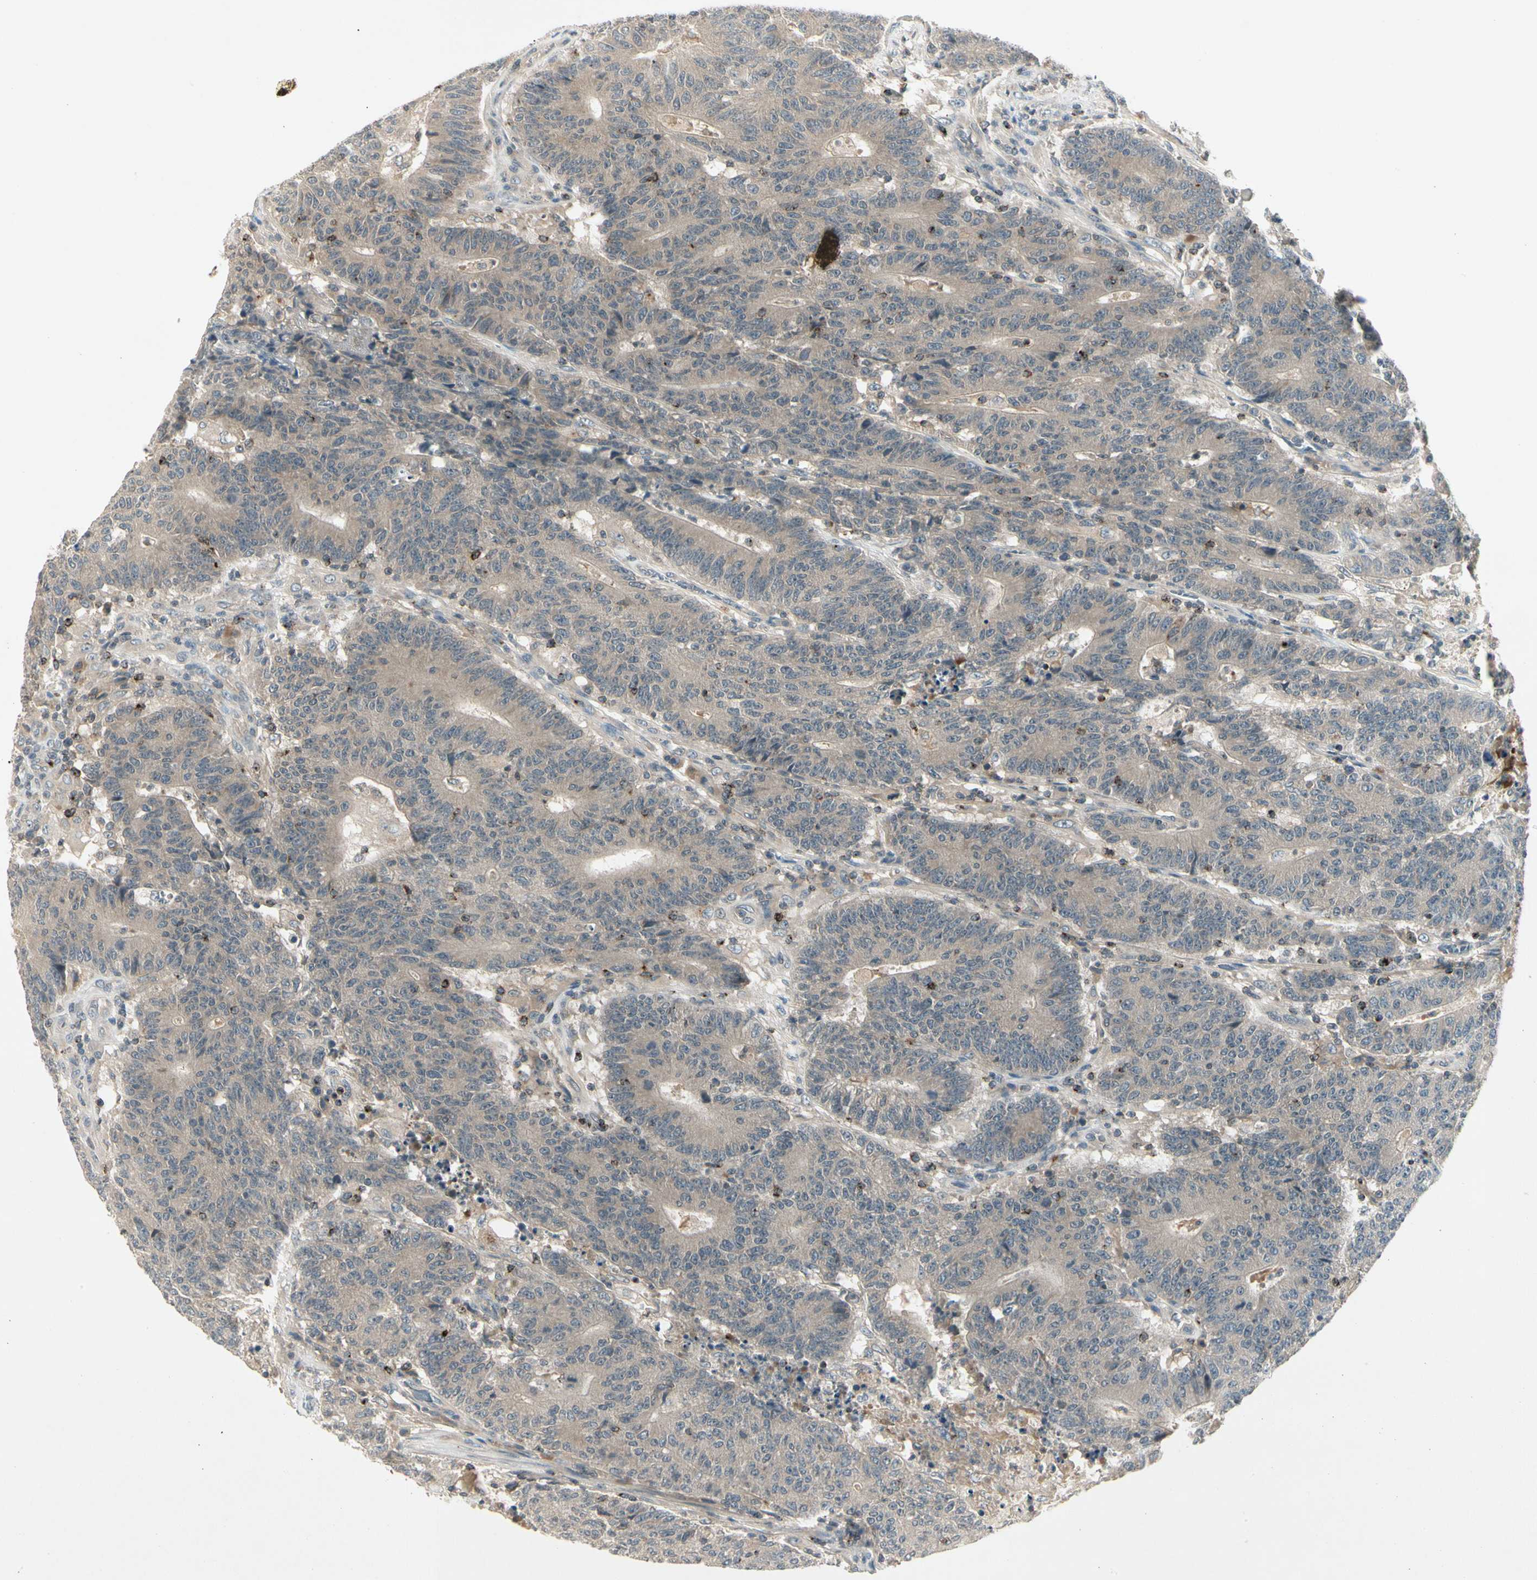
{"staining": {"intensity": "weak", "quantity": ">75%", "location": "cytoplasmic/membranous"}, "tissue": "colorectal cancer", "cell_type": "Tumor cells", "image_type": "cancer", "snomed": [{"axis": "morphology", "description": "Normal tissue, NOS"}, {"axis": "morphology", "description": "Adenocarcinoma, NOS"}, {"axis": "topography", "description": "Colon"}], "caption": "IHC of colorectal cancer (adenocarcinoma) exhibits low levels of weak cytoplasmic/membranous expression in about >75% of tumor cells.", "gene": "CCL4", "patient": {"sex": "female", "age": 75}}